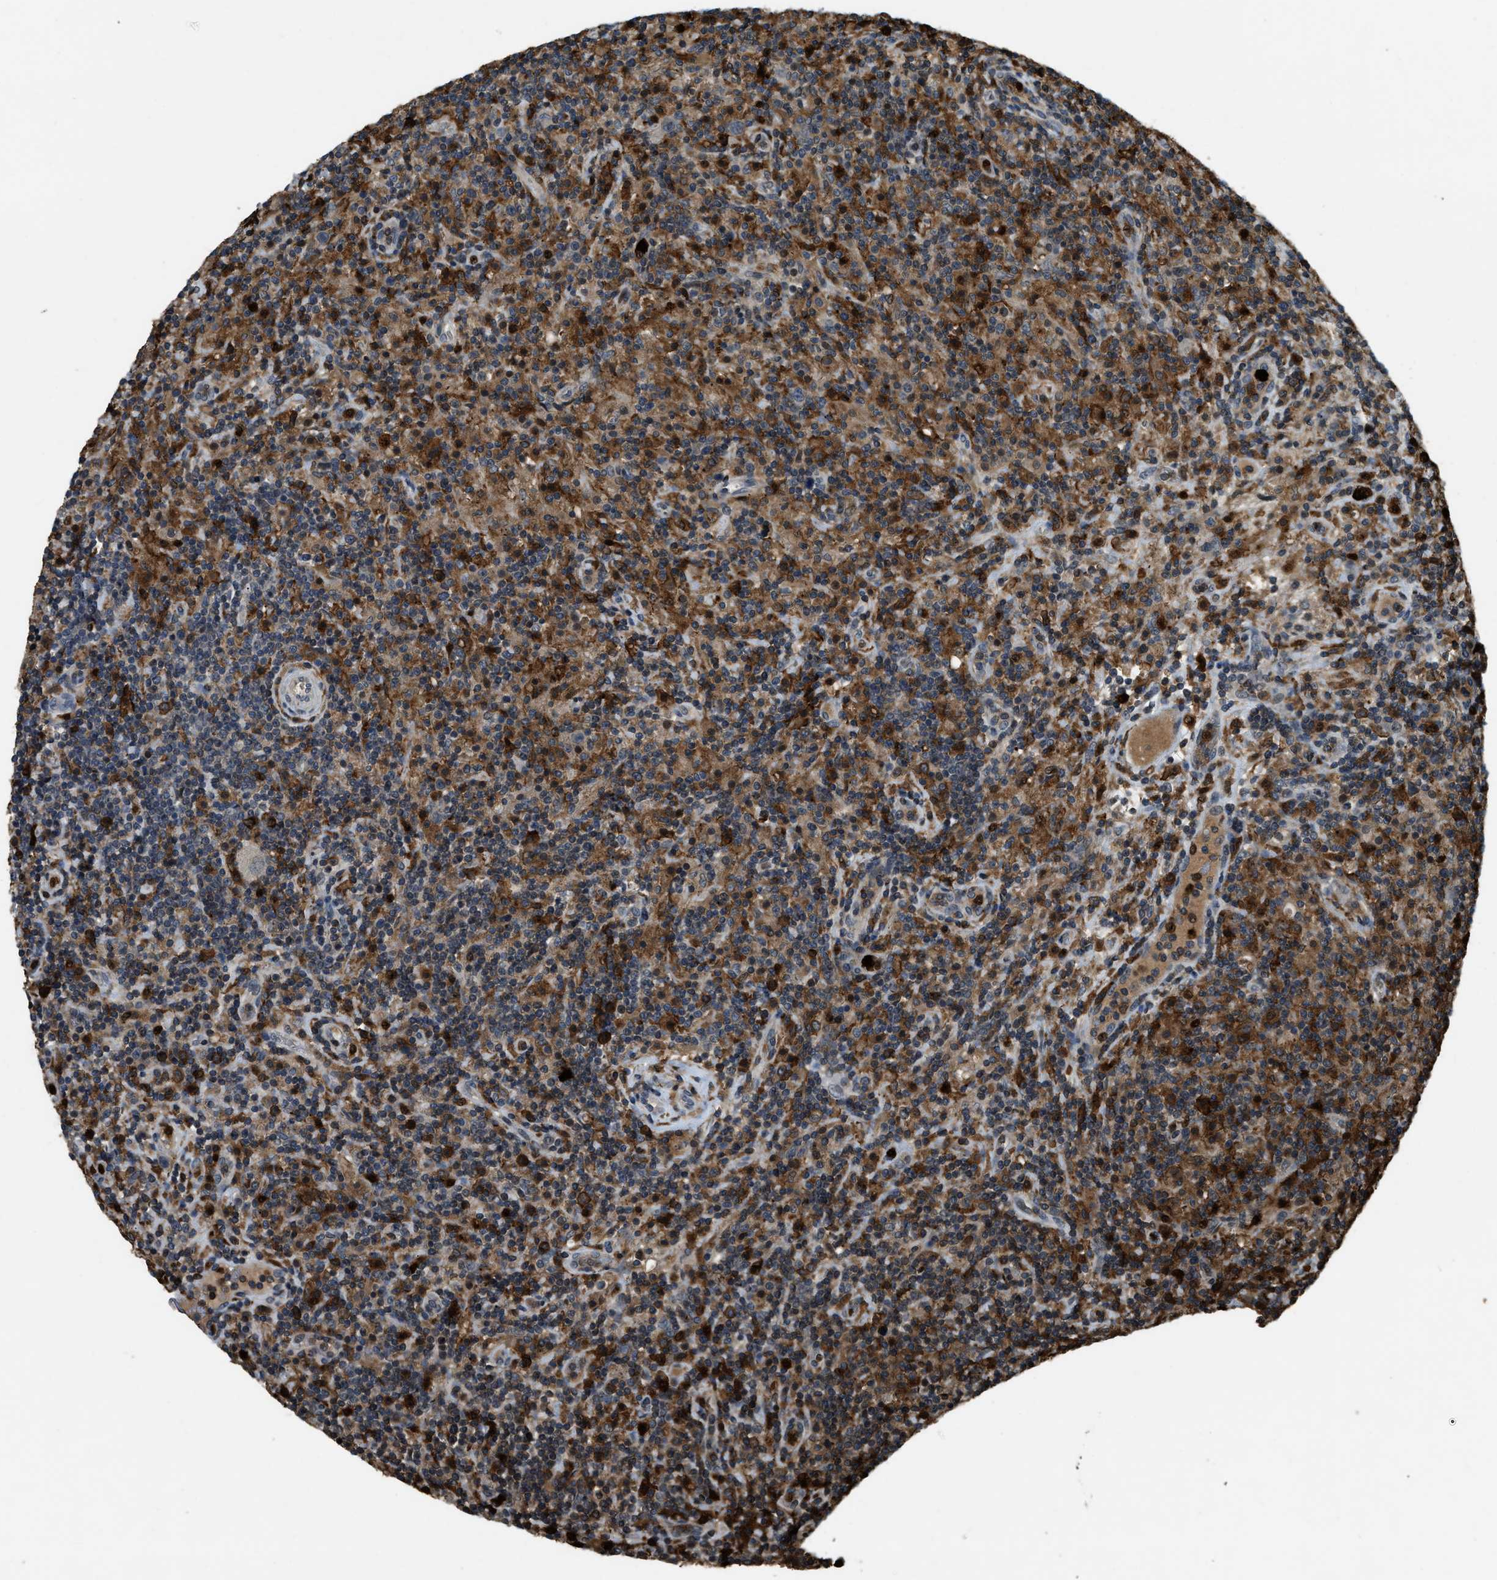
{"staining": {"intensity": "weak", "quantity": ">75%", "location": "cytoplasmic/membranous"}, "tissue": "lymphoma", "cell_type": "Tumor cells", "image_type": "cancer", "snomed": [{"axis": "morphology", "description": "Hodgkin's disease, NOS"}, {"axis": "topography", "description": "Lymph node"}], "caption": "Immunohistochemistry (IHC) photomicrograph of neoplastic tissue: Hodgkin's disease stained using IHC shows low levels of weak protein expression localized specifically in the cytoplasmic/membranous of tumor cells, appearing as a cytoplasmic/membranous brown color.", "gene": "RNF141", "patient": {"sex": "male", "age": 70}}